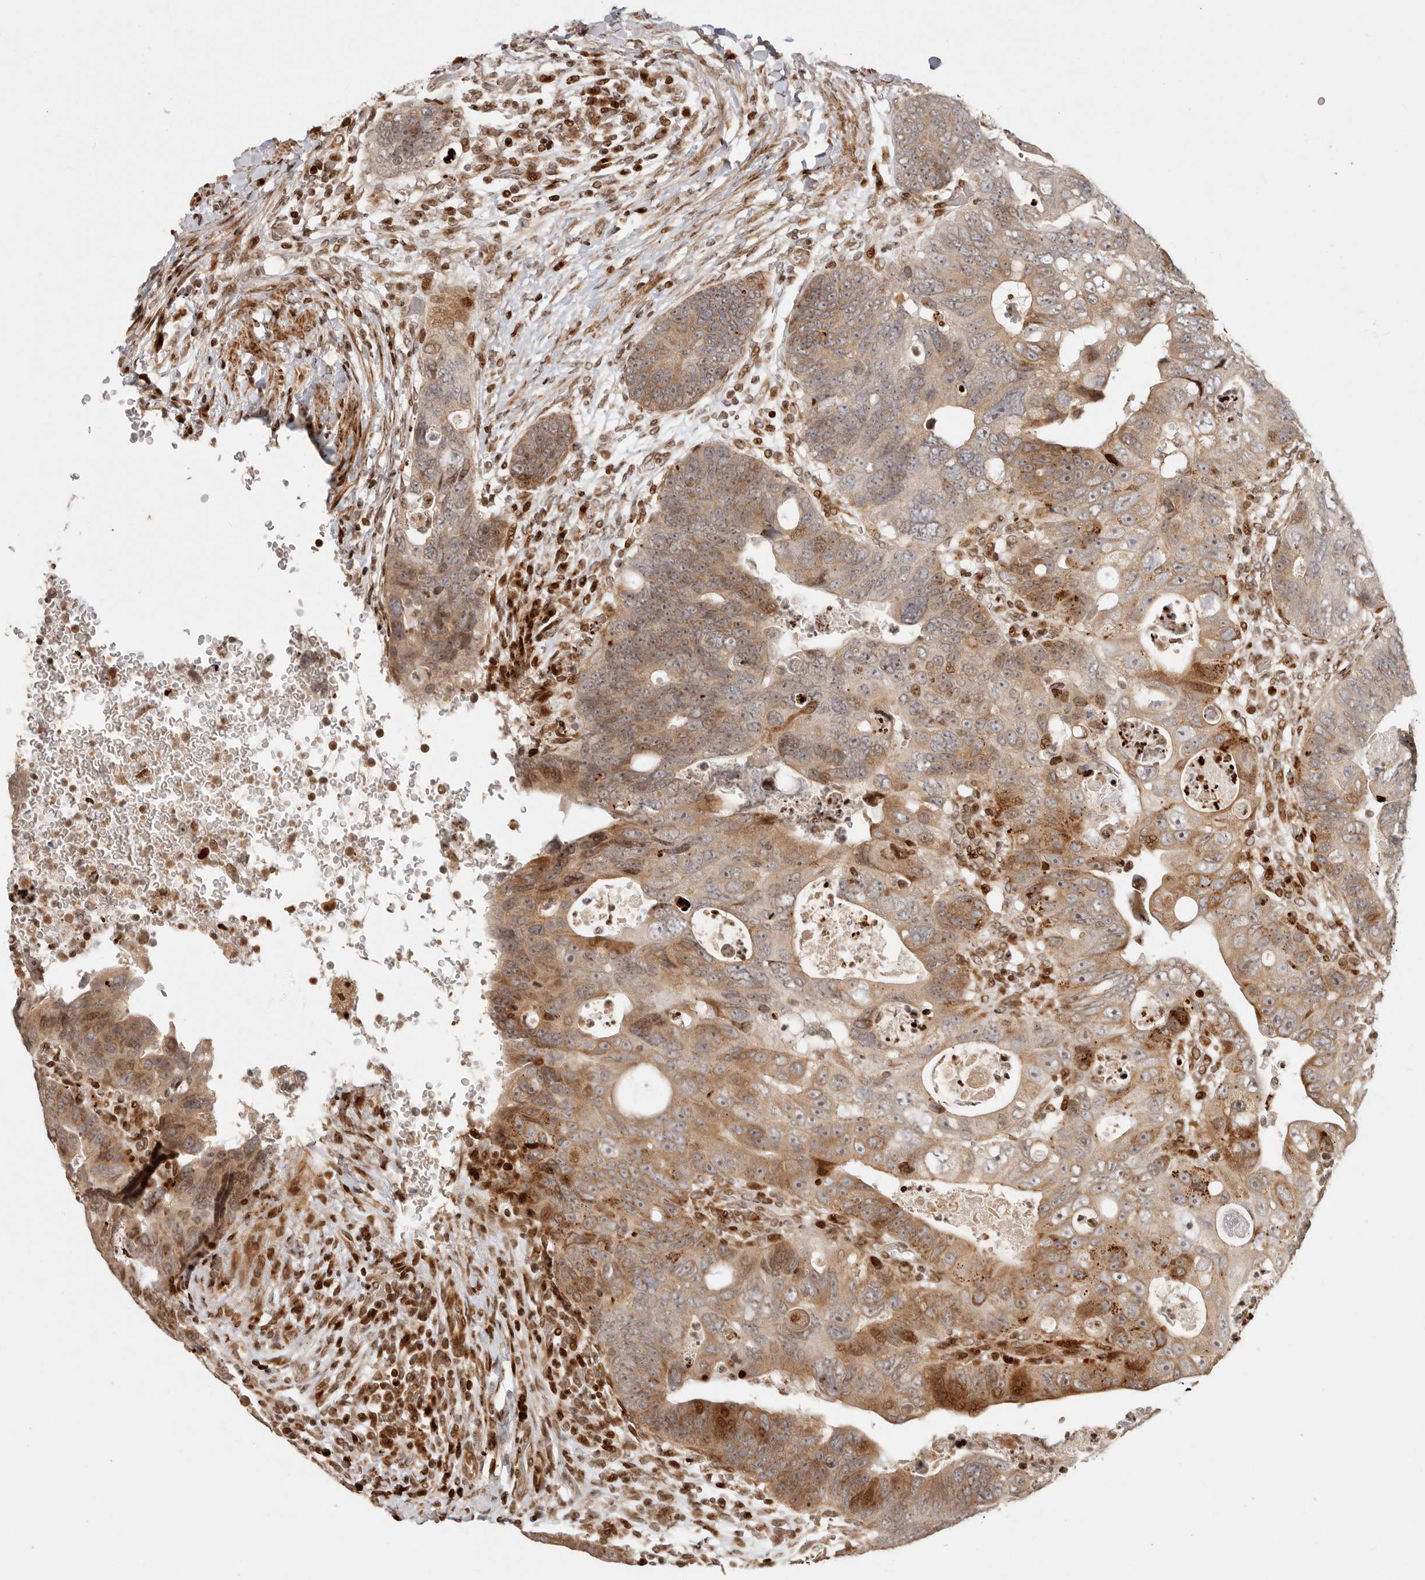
{"staining": {"intensity": "moderate", "quantity": ">75%", "location": "cytoplasmic/membranous,nuclear"}, "tissue": "colorectal cancer", "cell_type": "Tumor cells", "image_type": "cancer", "snomed": [{"axis": "morphology", "description": "Adenocarcinoma, NOS"}, {"axis": "topography", "description": "Rectum"}], "caption": "Protein staining displays moderate cytoplasmic/membranous and nuclear positivity in about >75% of tumor cells in colorectal adenocarcinoma. (IHC, brightfield microscopy, high magnification).", "gene": "TRIM4", "patient": {"sex": "male", "age": 59}}